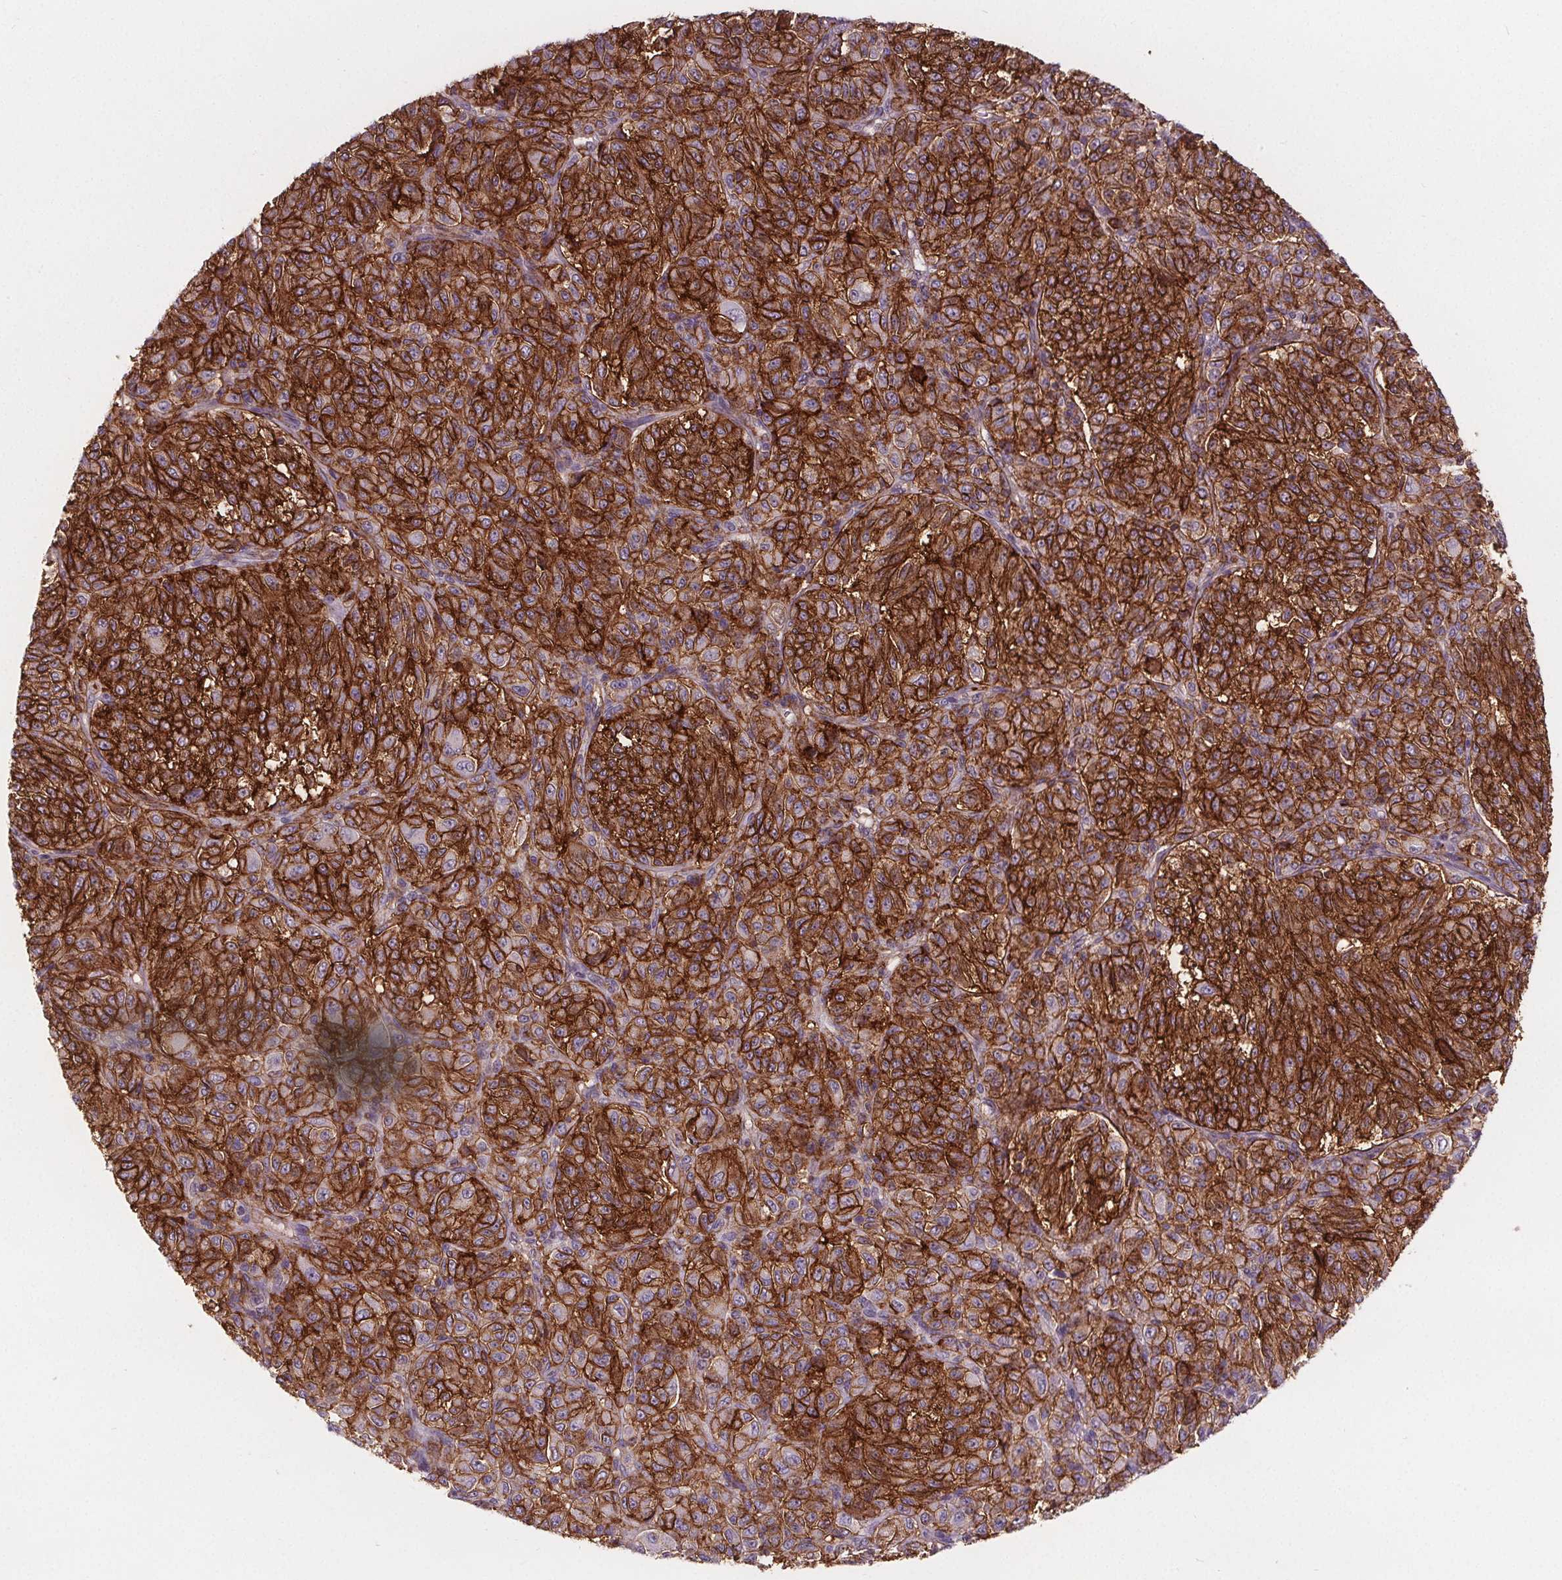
{"staining": {"intensity": "strong", "quantity": ">75%", "location": "cytoplasmic/membranous"}, "tissue": "melanoma", "cell_type": "Tumor cells", "image_type": "cancer", "snomed": [{"axis": "morphology", "description": "Malignant melanoma, Metastatic site"}, {"axis": "topography", "description": "Brain"}], "caption": "This image demonstrates melanoma stained with immunohistochemistry to label a protein in brown. The cytoplasmic/membranous of tumor cells show strong positivity for the protein. Nuclei are counter-stained blue.", "gene": "ATP1A1", "patient": {"sex": "female", "age": 56}}